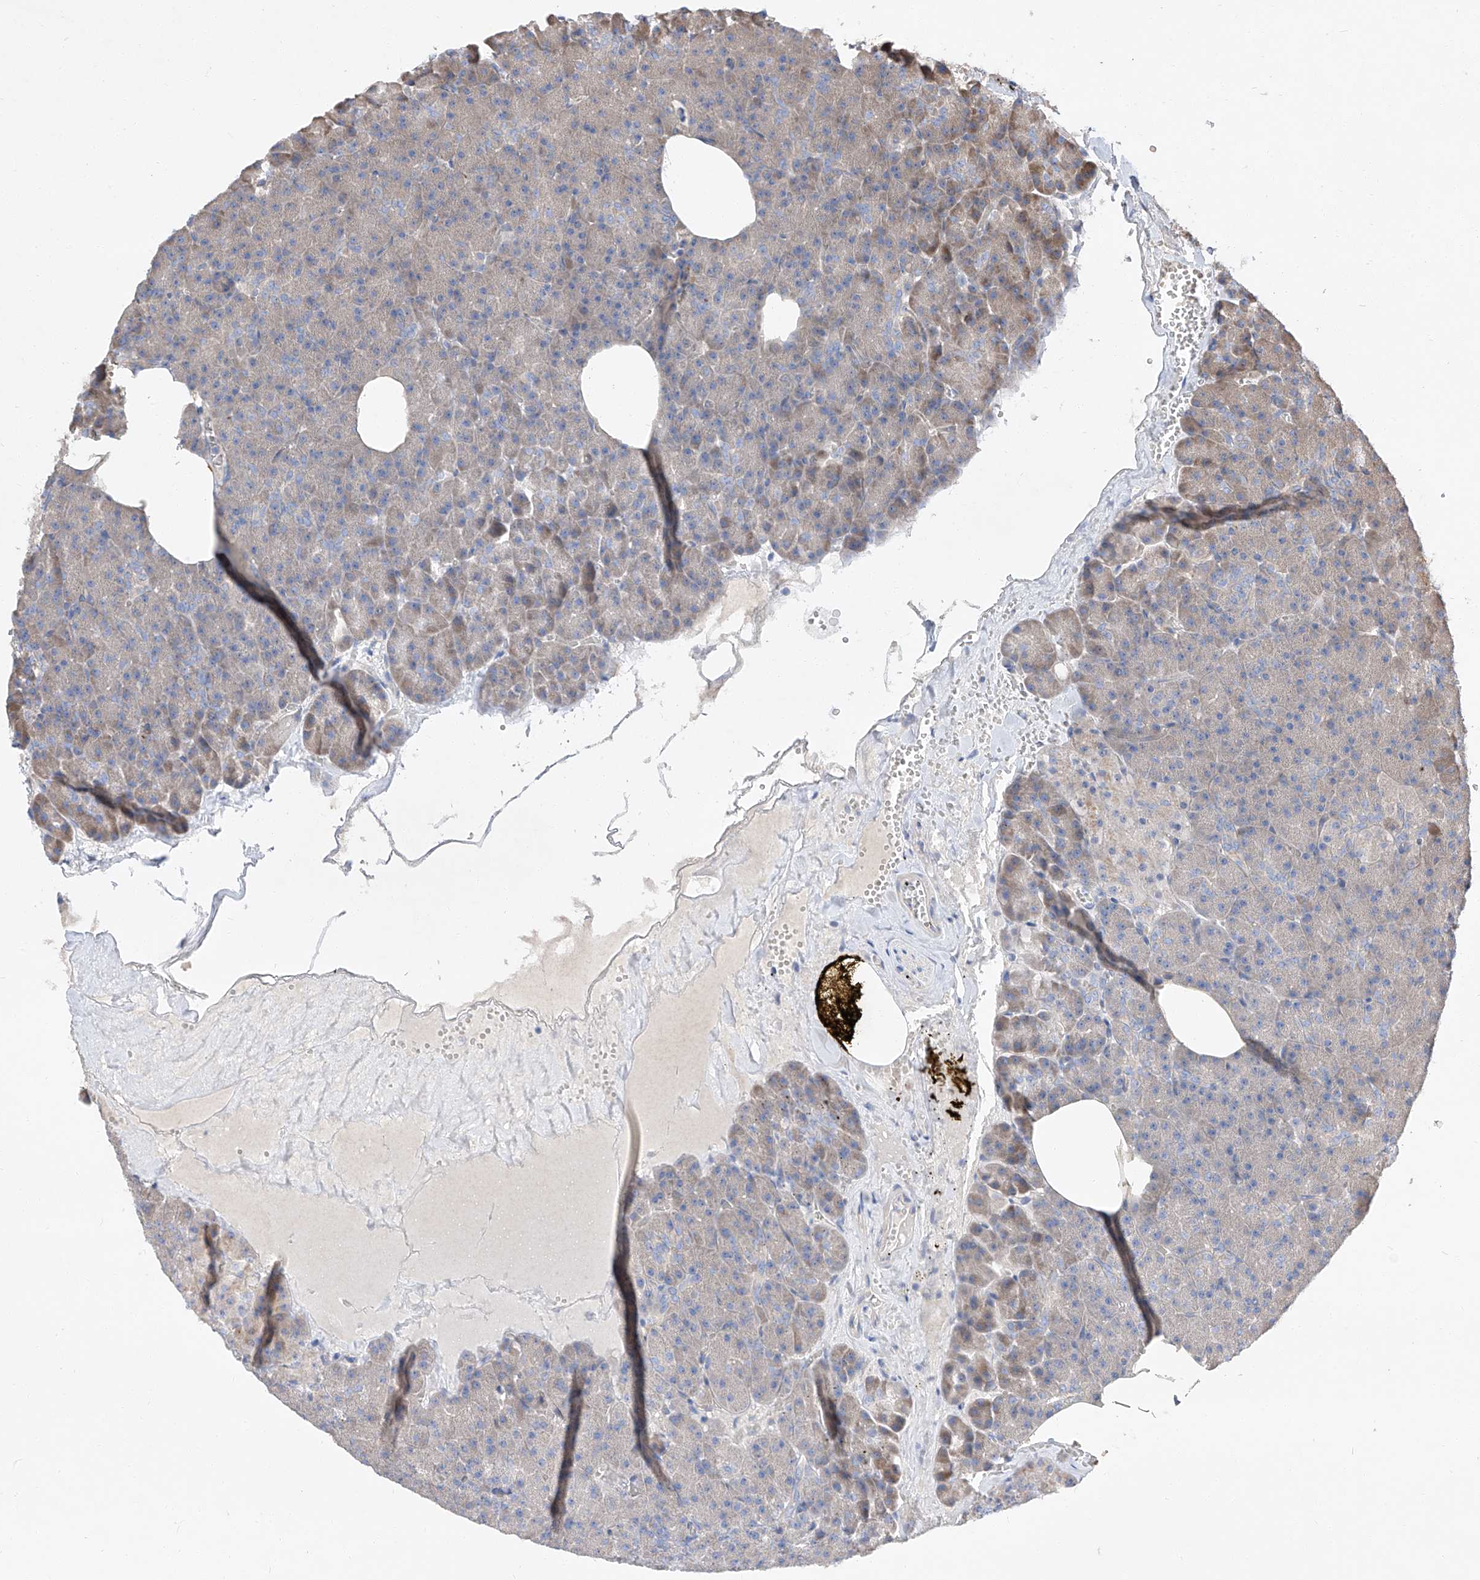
{"staining": {"intensity": "weak", "quantity": "<25%", "location": "cytoplasmic/membranous"}, "tissue": "pancreas", "cell_type": "Exocrine glandular cells", "image_type": "normal", "snomed": [{"axis": "morphology", "description": "Normal tissue, NOS"}, {"axis": "morphology", "description": "Carcinoid, malignant, NOS"}, {"axis": "topography", "description": "Pancreas"}], "caption": "This photomicrograph is of normal pancreas stained with immunohistochemistry (IHC) to label a protein in brown with the nuclei are counter-stained blue. There is no staining in exocrine glandular cells. The staining is performed using DAB brown chromogen with nuclei counter-stained in using hematoxylin.", "gene": "DIRAS3", "patient": {"sex": "female", "age": 35}}